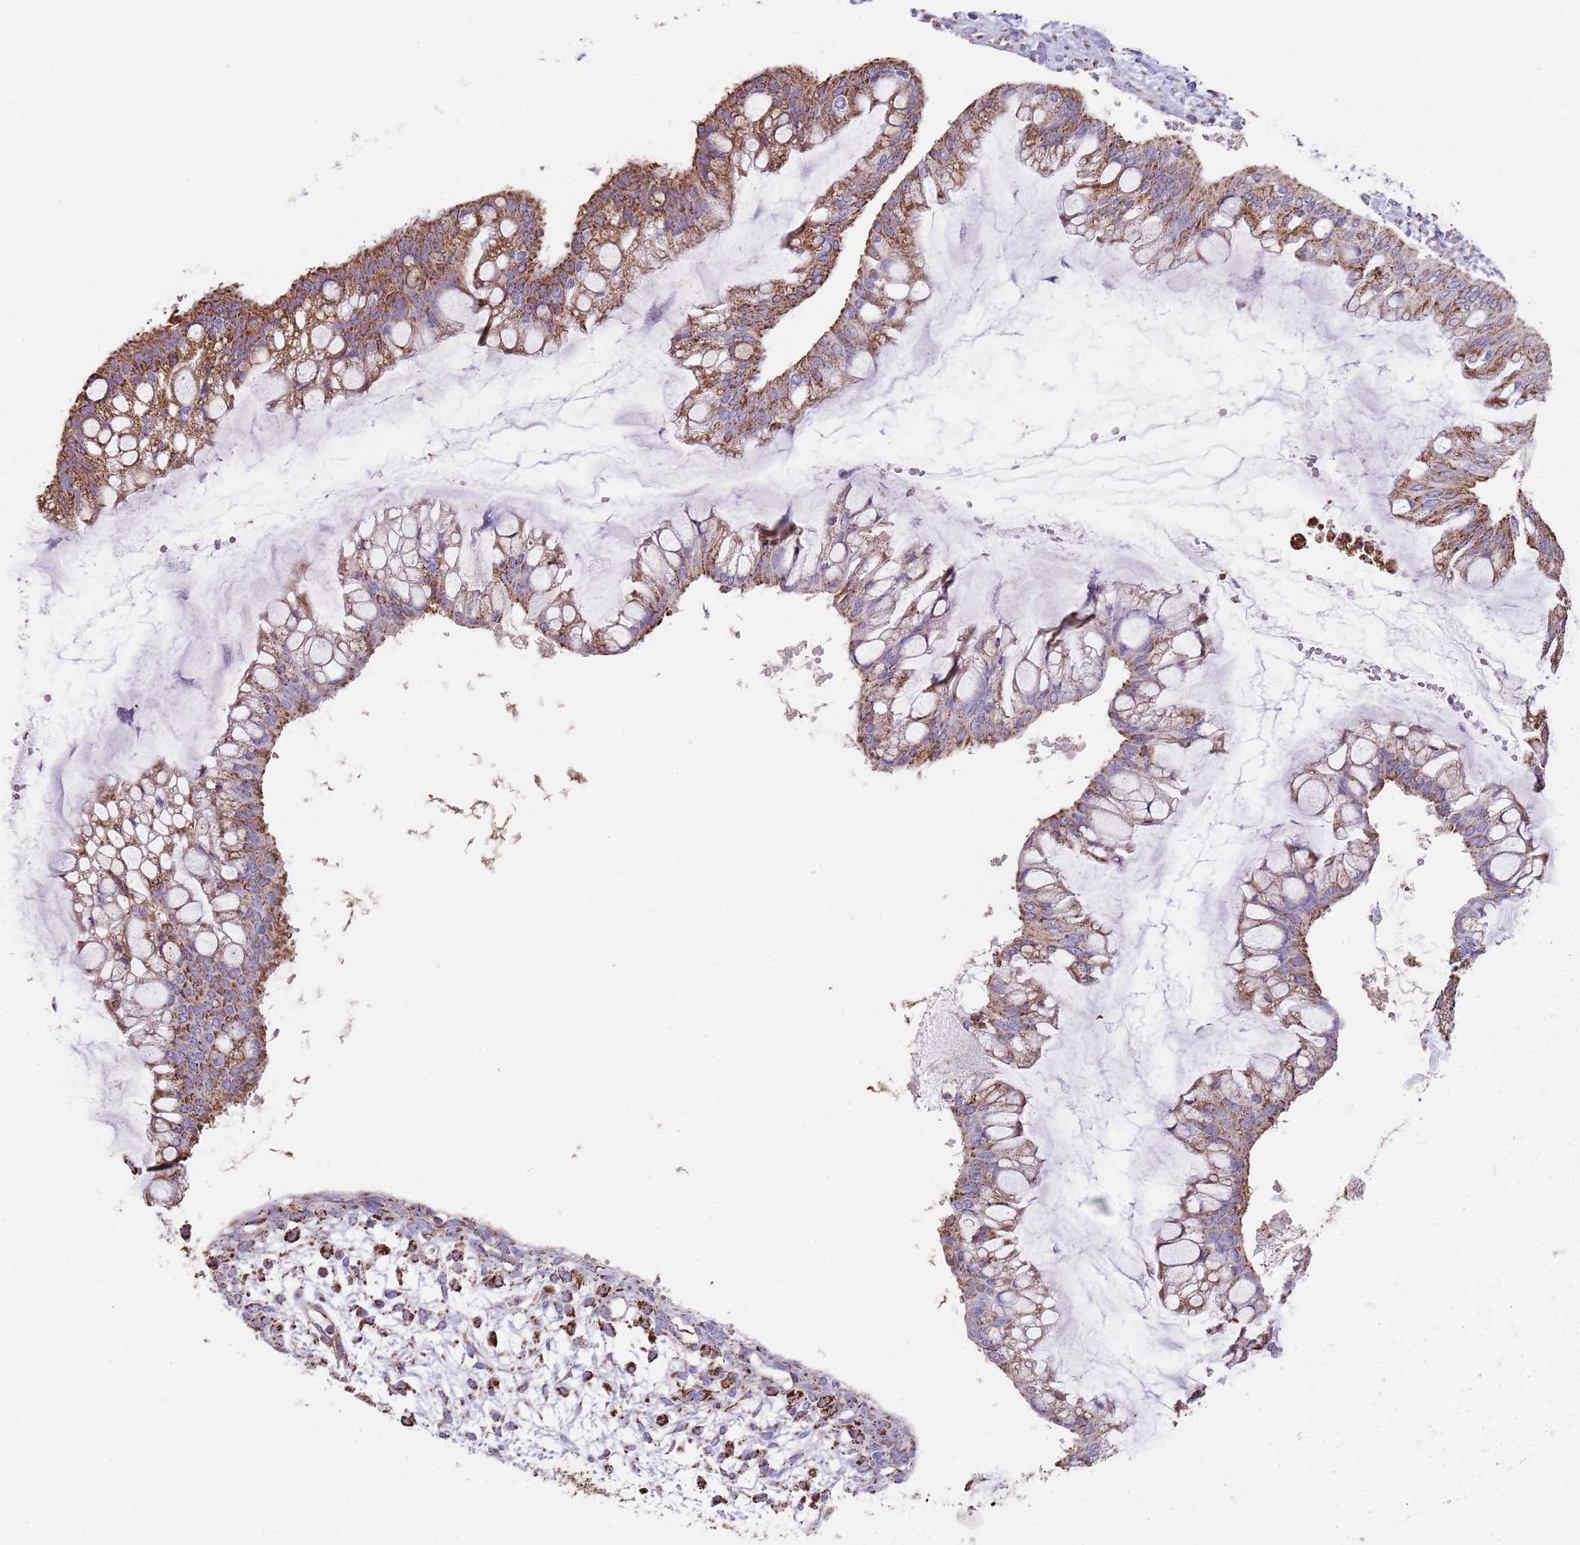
{"staining": {"intensity": "strong", "quantity": ">75%", "location": "cytoplasmic/membranous"}, "tissue": "ovarian cancer", "cell_type": "Tumor cells", "image_type": "cancer", "snomed": [{"axis": "morphology", "description": "Cystadenocarcinoma, mucinous, NOS"}, {"axis": "topography", "description": "Ovary"}], "caption": "Immunohistochemical staining of ovarian cancer reveals high levels of strong cytoplasmic/membranous staining in about >75% of tumor cells. (Brightfield microscopy of DAB IHC at high magnification).", "gene": "TTLL1", "patient": {"sex": "female", "age": 73}}